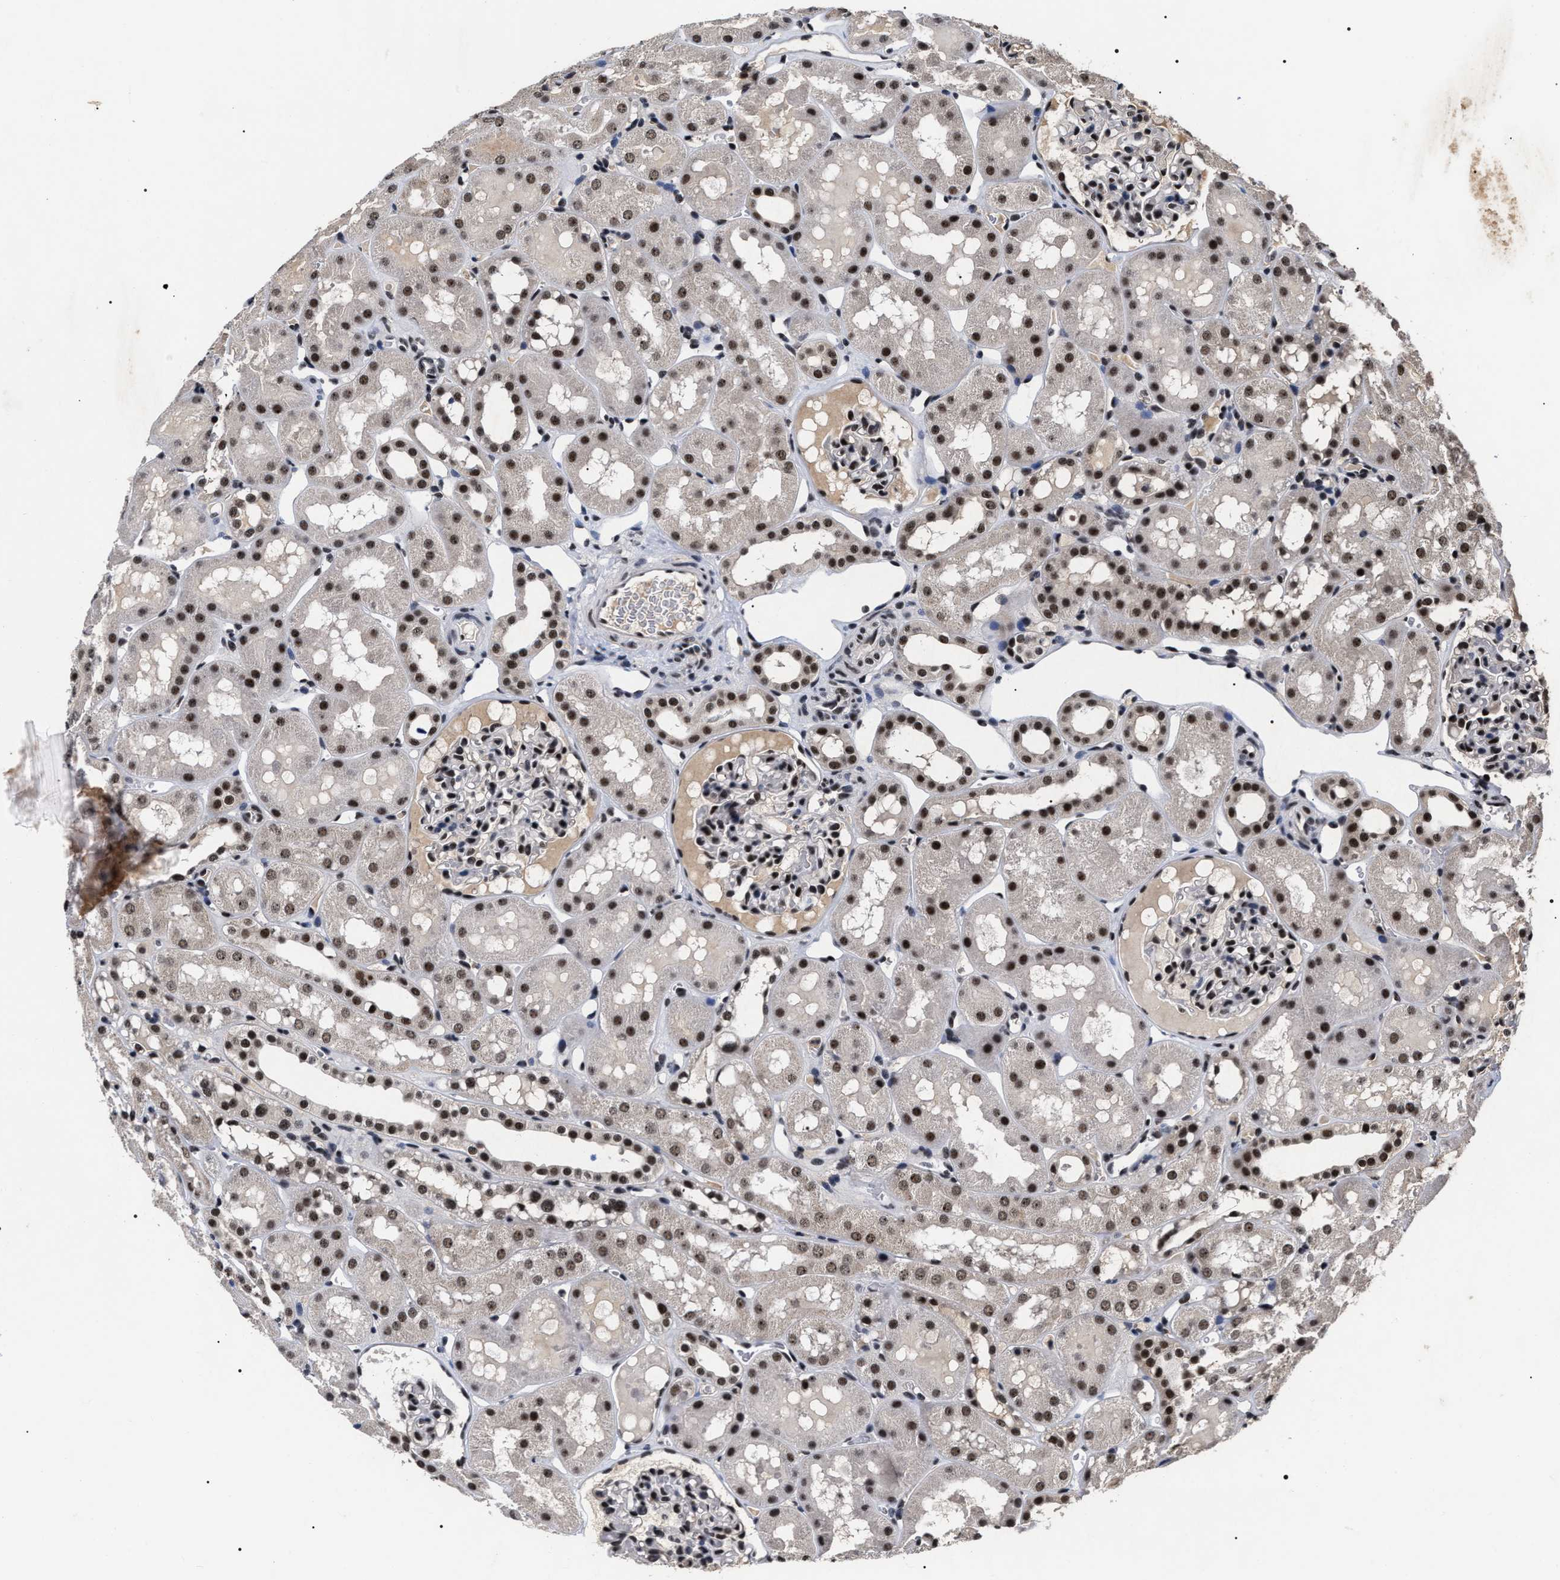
{"staining": {"intensity": "moderate", "quantity": ">75%", "location": "nuclear"}, "tissue": "kidney", "cell_type": "Cells in glomeruli", "image_type": "normal", "snomed": [{"axis": "morphology", "description": "Normal tissue, NOS"}, {"axis": "topography", "description": "Kidney"}, {"axis": "topography", "description": "Urinary bladder"}], "caption": "Kidney stained for a protein shows moderate nuclear positivity in cells in glomeruli. The staining was performed using DAB (3,3'-diaminobenzidine) to visualize the protein expression in brown, while the nuclei were stained in blue with hematoxylin (Magnification: 20x).", "gene": "RRP1B", "patient": {"sex": "male", "age": 16}}